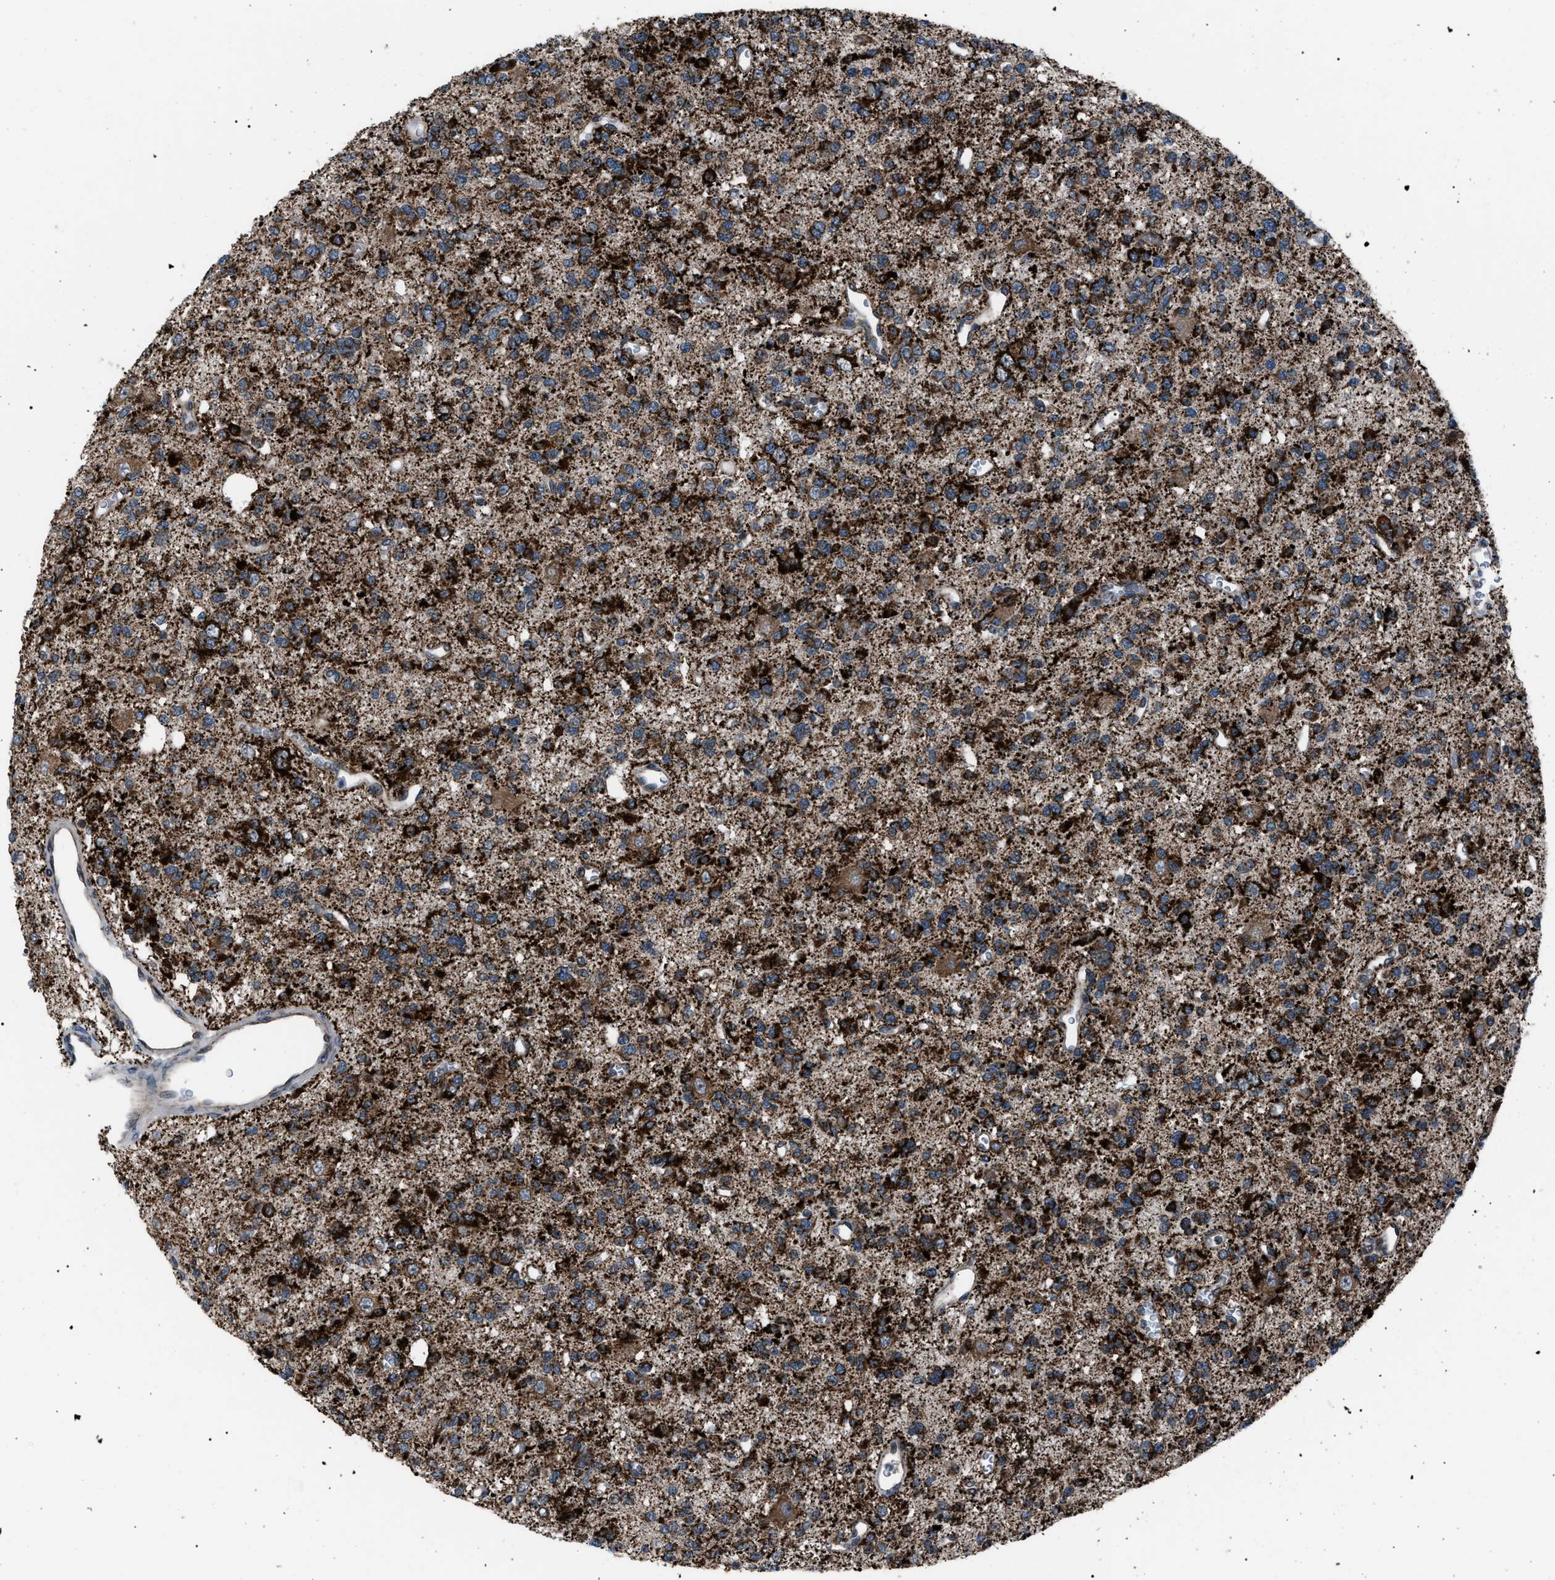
{"staining": {"intensity": "strong", "quantity": ">75%", "location": "cytoplasmic/membranous"}, "tissue": "glioma", "cell_type": "Tumor cells", "image_type": "cancer", "snomed": [{"axis": "morphology", "description": "Glioma, malignant, Low grade"}, {"axis": "topography", "description": "Brain"}], "caption": "Immunohistochemical staining of human malignant glioma (low-grade) reveals strong cytoplasmic/membranous protein positivity in about >75% of tumor cells.", "gene": "AGO2", "patient": {"sex": "male", "age": 38}}